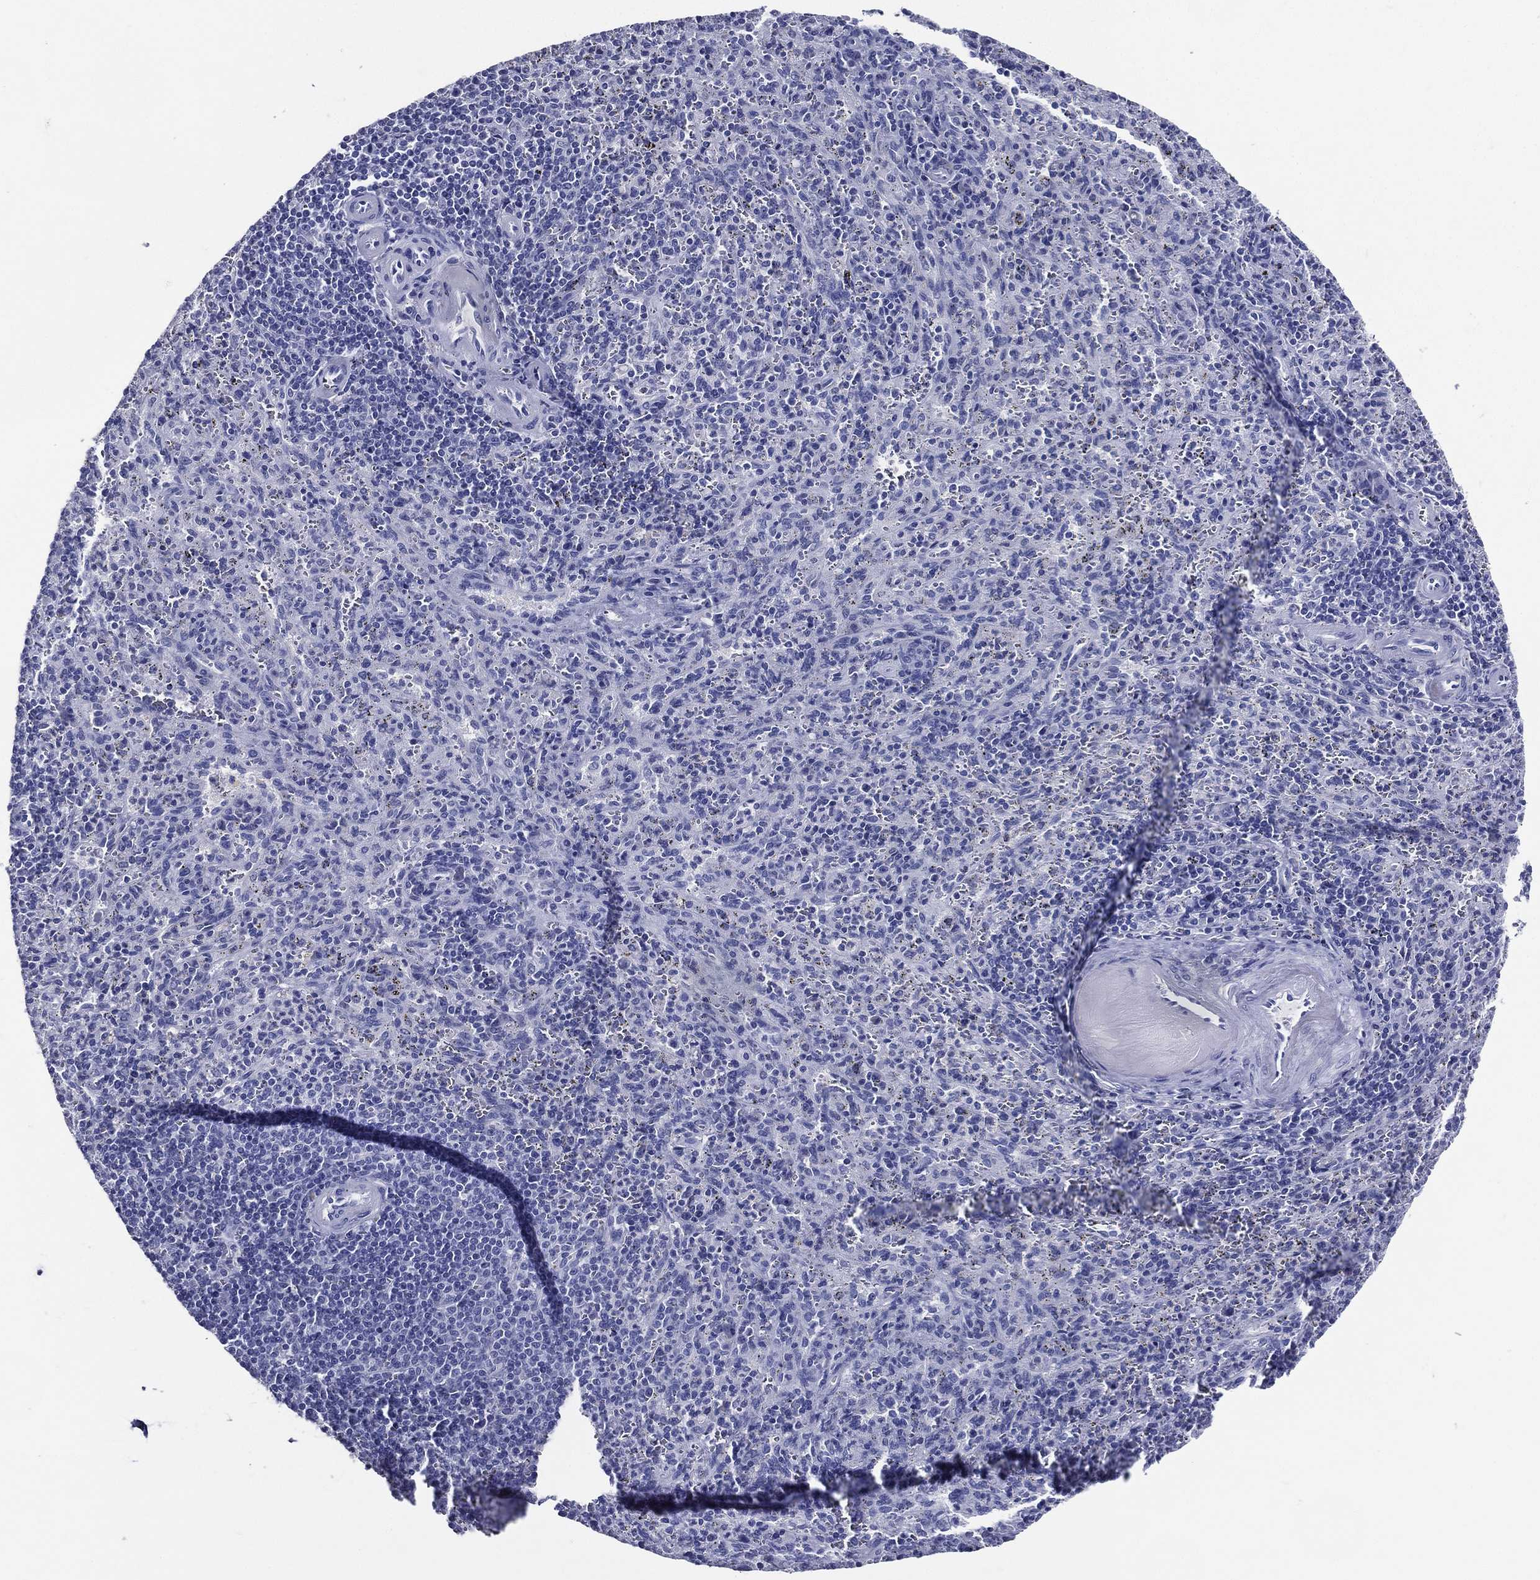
{"staining": {"intensity": "negative", "quantity": "none", "location": "none"}, "tissue": "spleen", "cell_type": "Cells in red pulp", "image_type": "normal", "snomed": [{"axis": "morphology", "description": "Normal tissue, NOS"}, {"axis": "topography", "description": "Spleen"}], "caption": "IHC of benign spleen displays no expression in cells in red pulp.", "gene": "ACE2", "patient": {"sex": "male", "age": 57}}